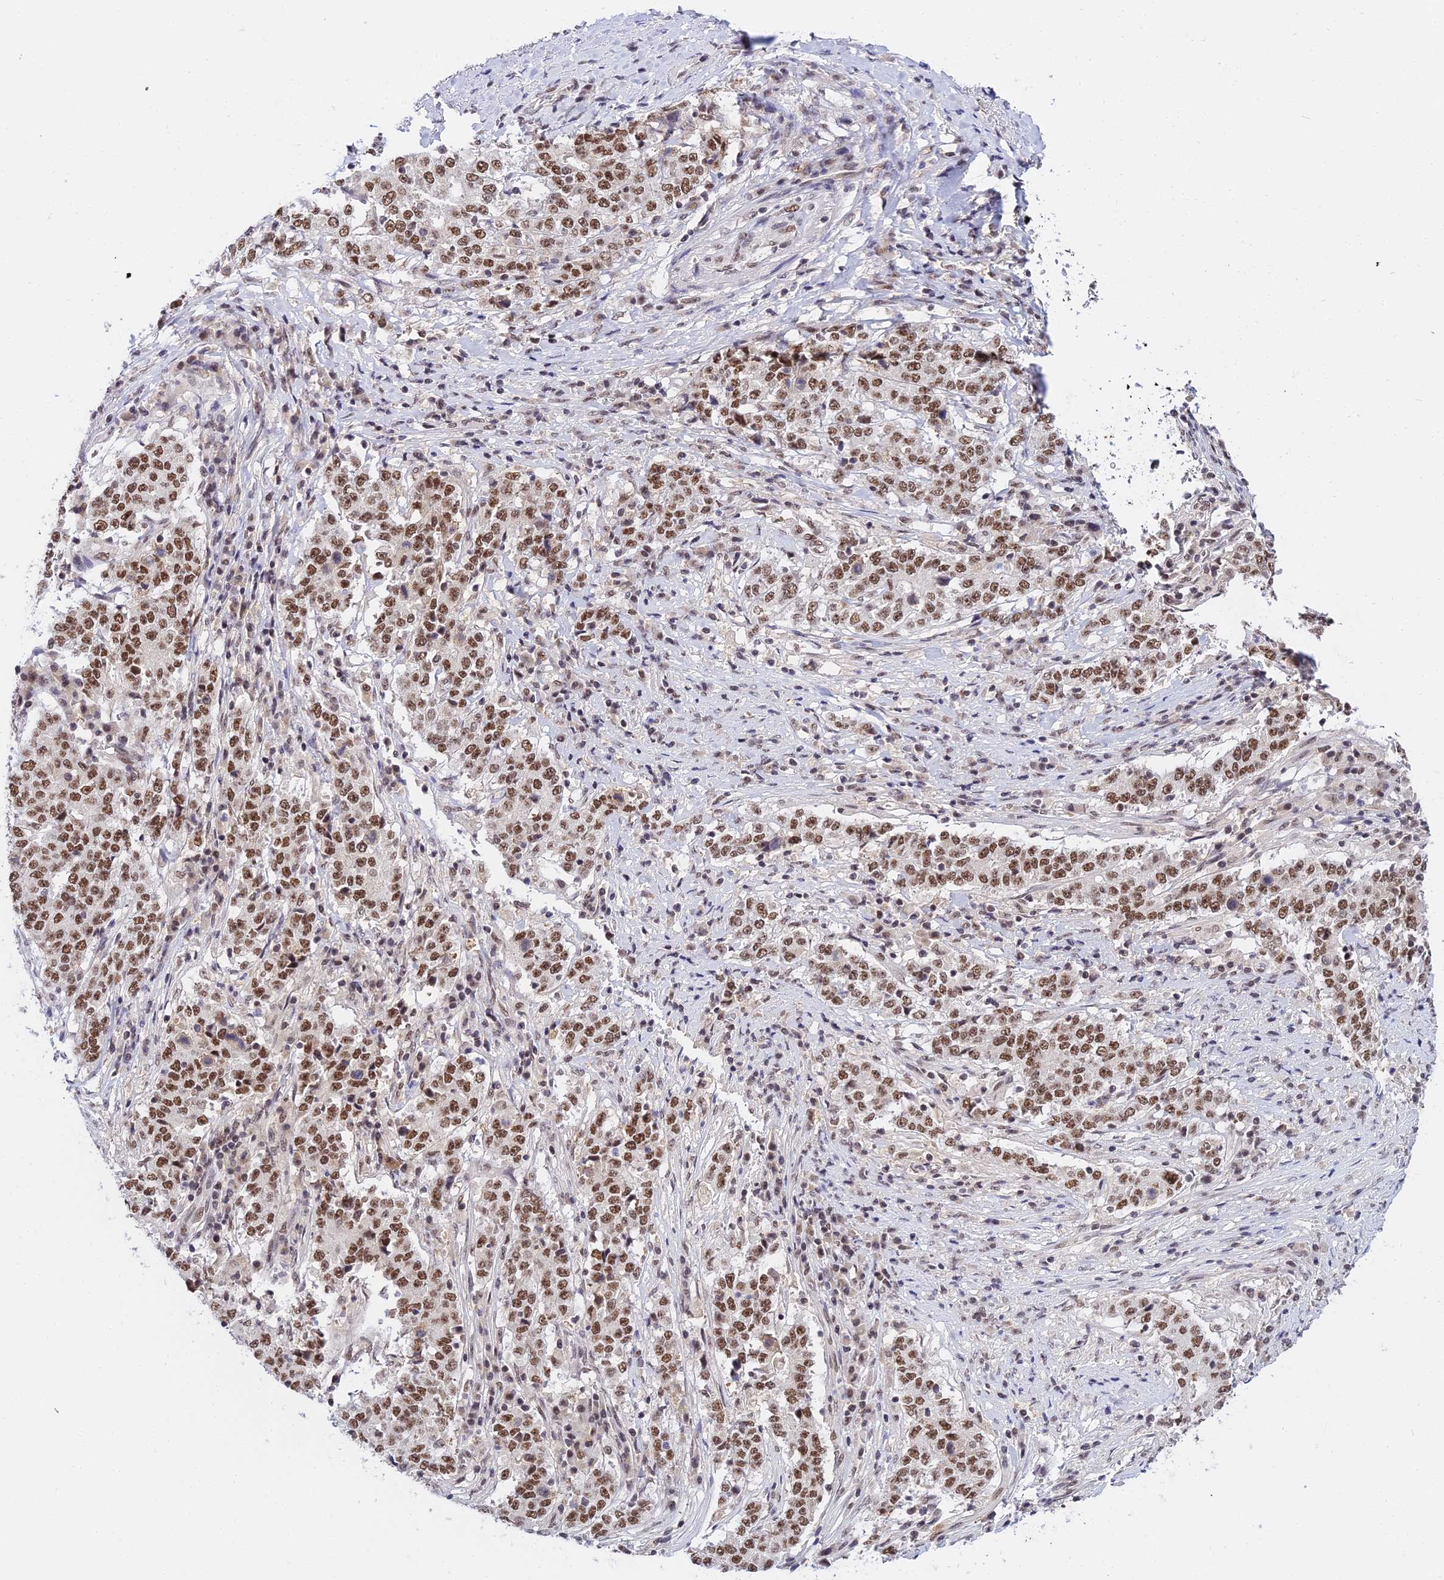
{"staining": {"intensity": "strong", "quantity": ">75%", "location": "nuclear"}, "tissue": "stomach cancer", "cell_type": "Tumor cells", "image_type": "cancer", "snomed": [{"axis": "morphology", "description": "Adenocarcinoma, NOS"}, {"axis": "topography", "description": "Stomach"}], "caption": "A photomicrograph of human stomach cancer (adenocarcinoma) stained for a protein exhibits strong nuclear brown staining in tumor cells.", "gene": "EXOSC3", "patient": {"sex": "male", "age": 59}}